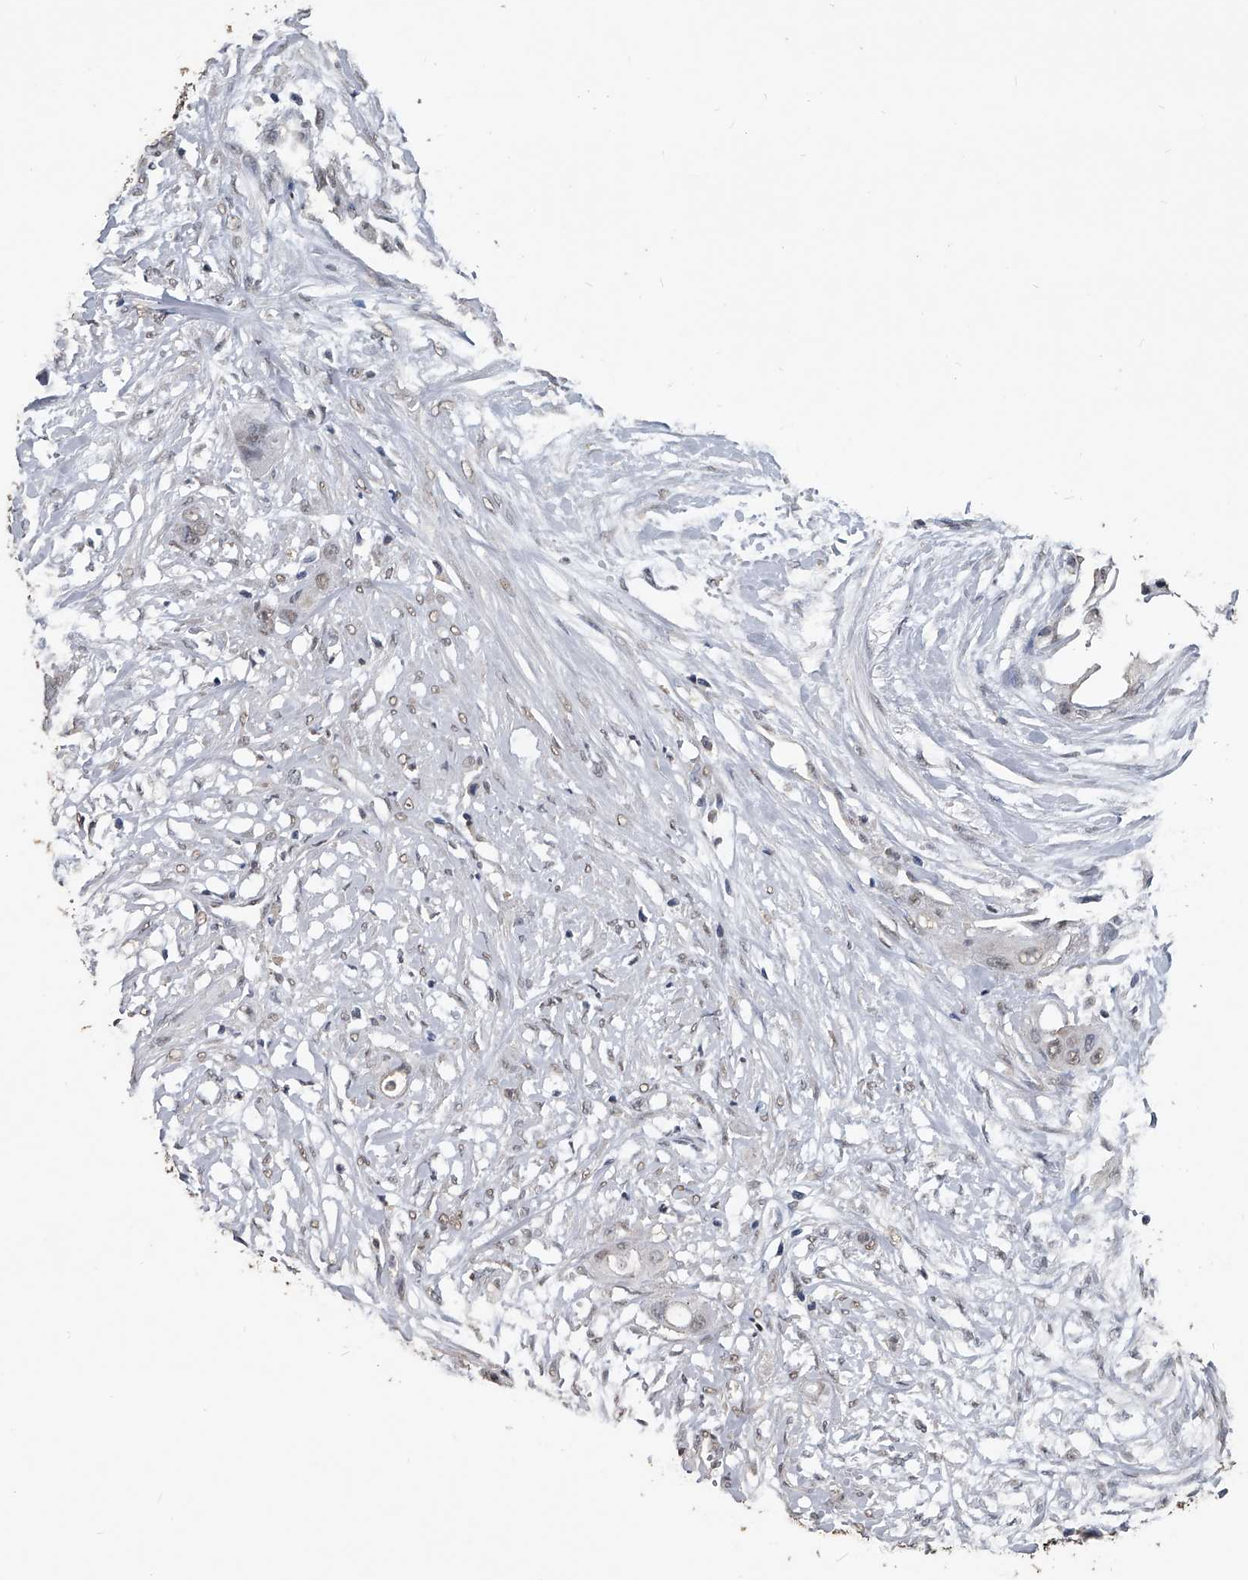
{"staining": {"intensity": "weak", "quantity": "25%-75%", "location": "nuclear"}, "tissue": "colorectal cancer", "cell_type": "Tumor cells", "image_type": "cancer", "snomed": [{"axis": "morphology", "description": "Adenocarcinoma, NOS"}, {"axis": "topography", "description": "Colon"}], "caption": "Weak nuclear staining for a protein is seen in approximately 25%-75% of tumor cells of colorectal adenocarcinoma using immunohistochemistry (IHC).", "gene": "MATR3", "patient": {"sex": "female", "age": 57}}